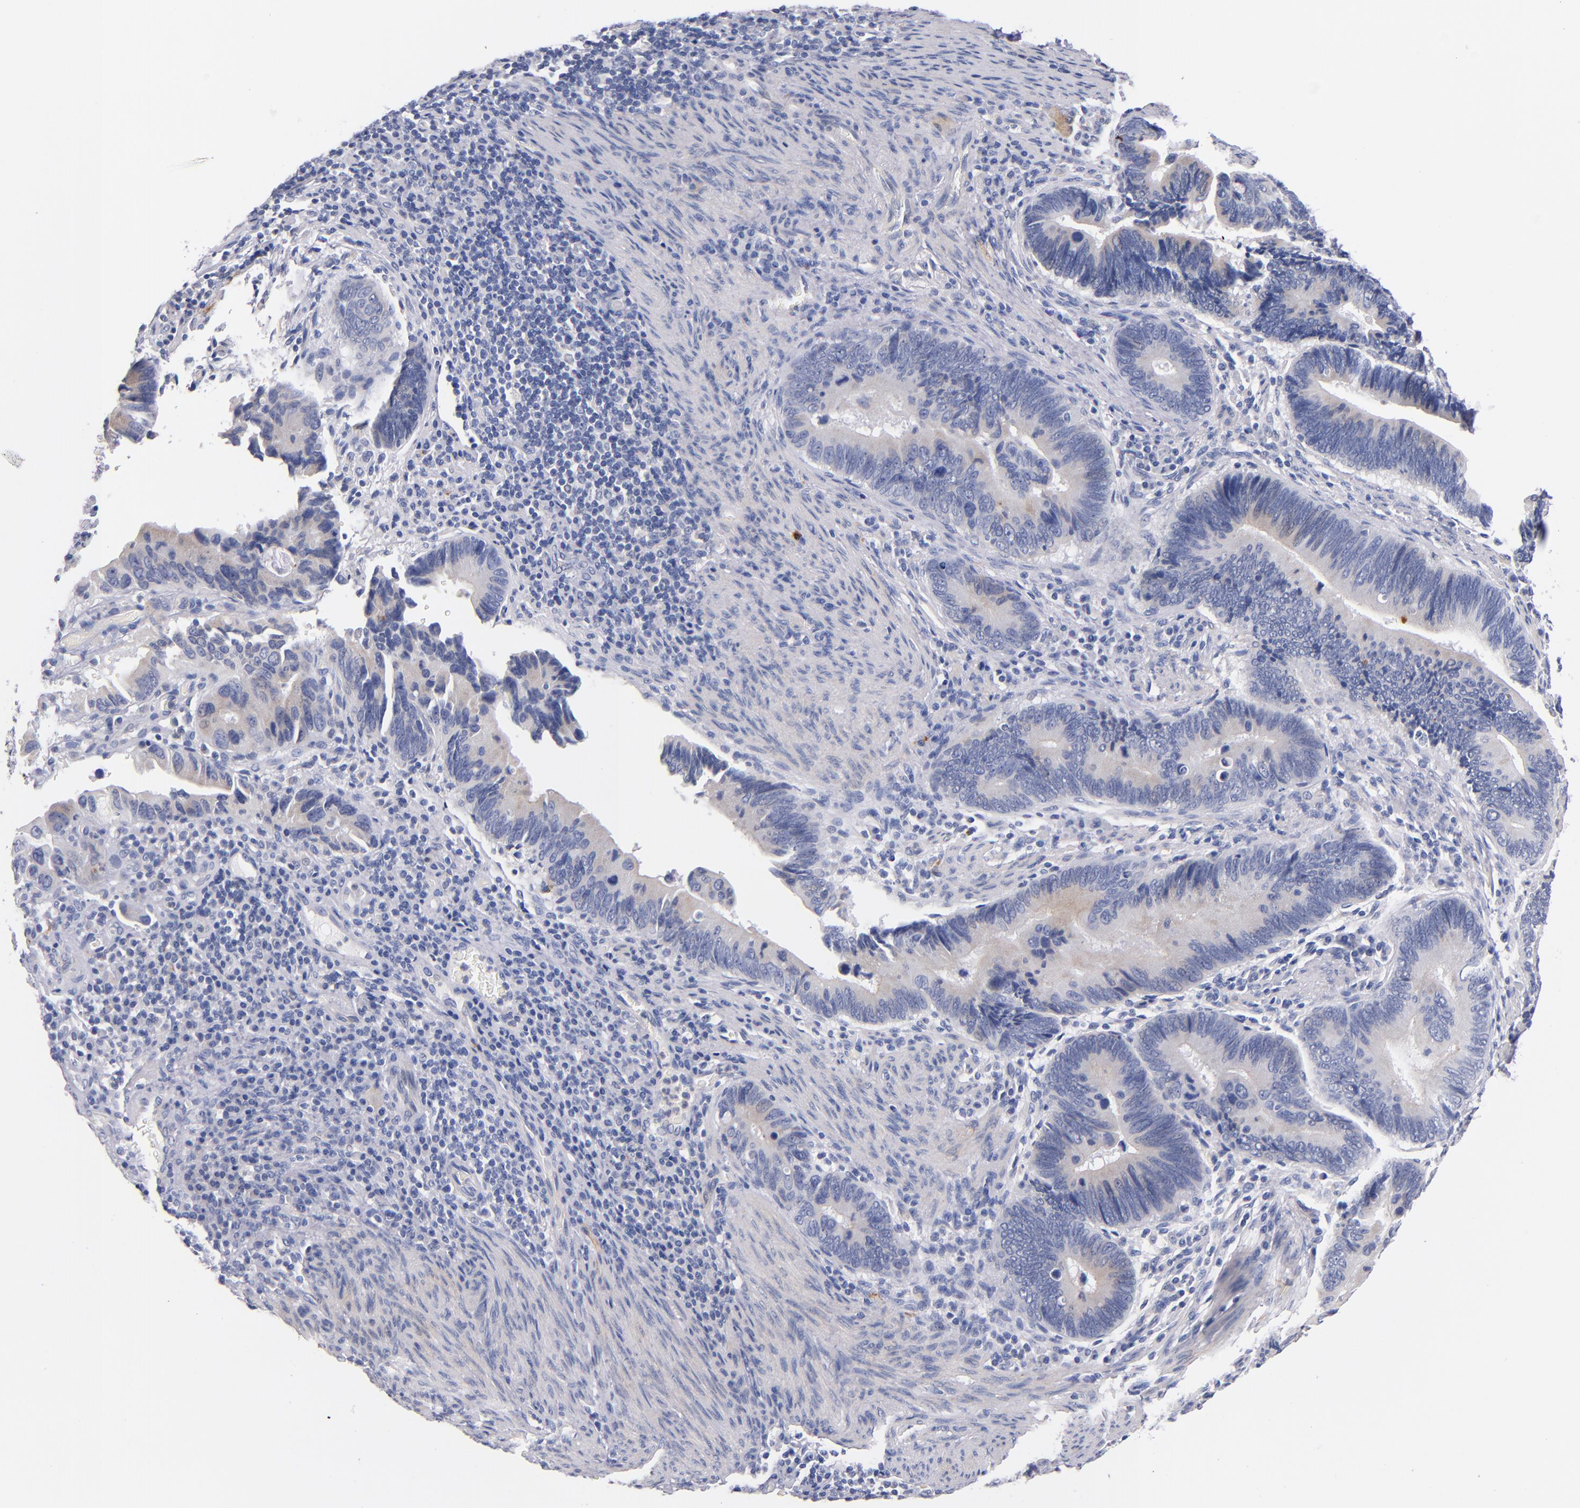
{"staining": {"intensity": "negative", "quantity": "none", "location": "none"}, "tissue": "pancreatic cancer", "cell_type": "Tumor cells", "image_type": "cancer", "snomed": [{"axis": "morphology", "description": "Adenocarcinoma, NOS"}, {"axis": "topography", "description": "Pancreas"}], "caption": "Adenocarcinoma (pancreatic) stained for a protein using IHC exhibits no expression tumor cells.", "gene": "CNTNAP2", "patient": {"sex": "female", "age": 70}}